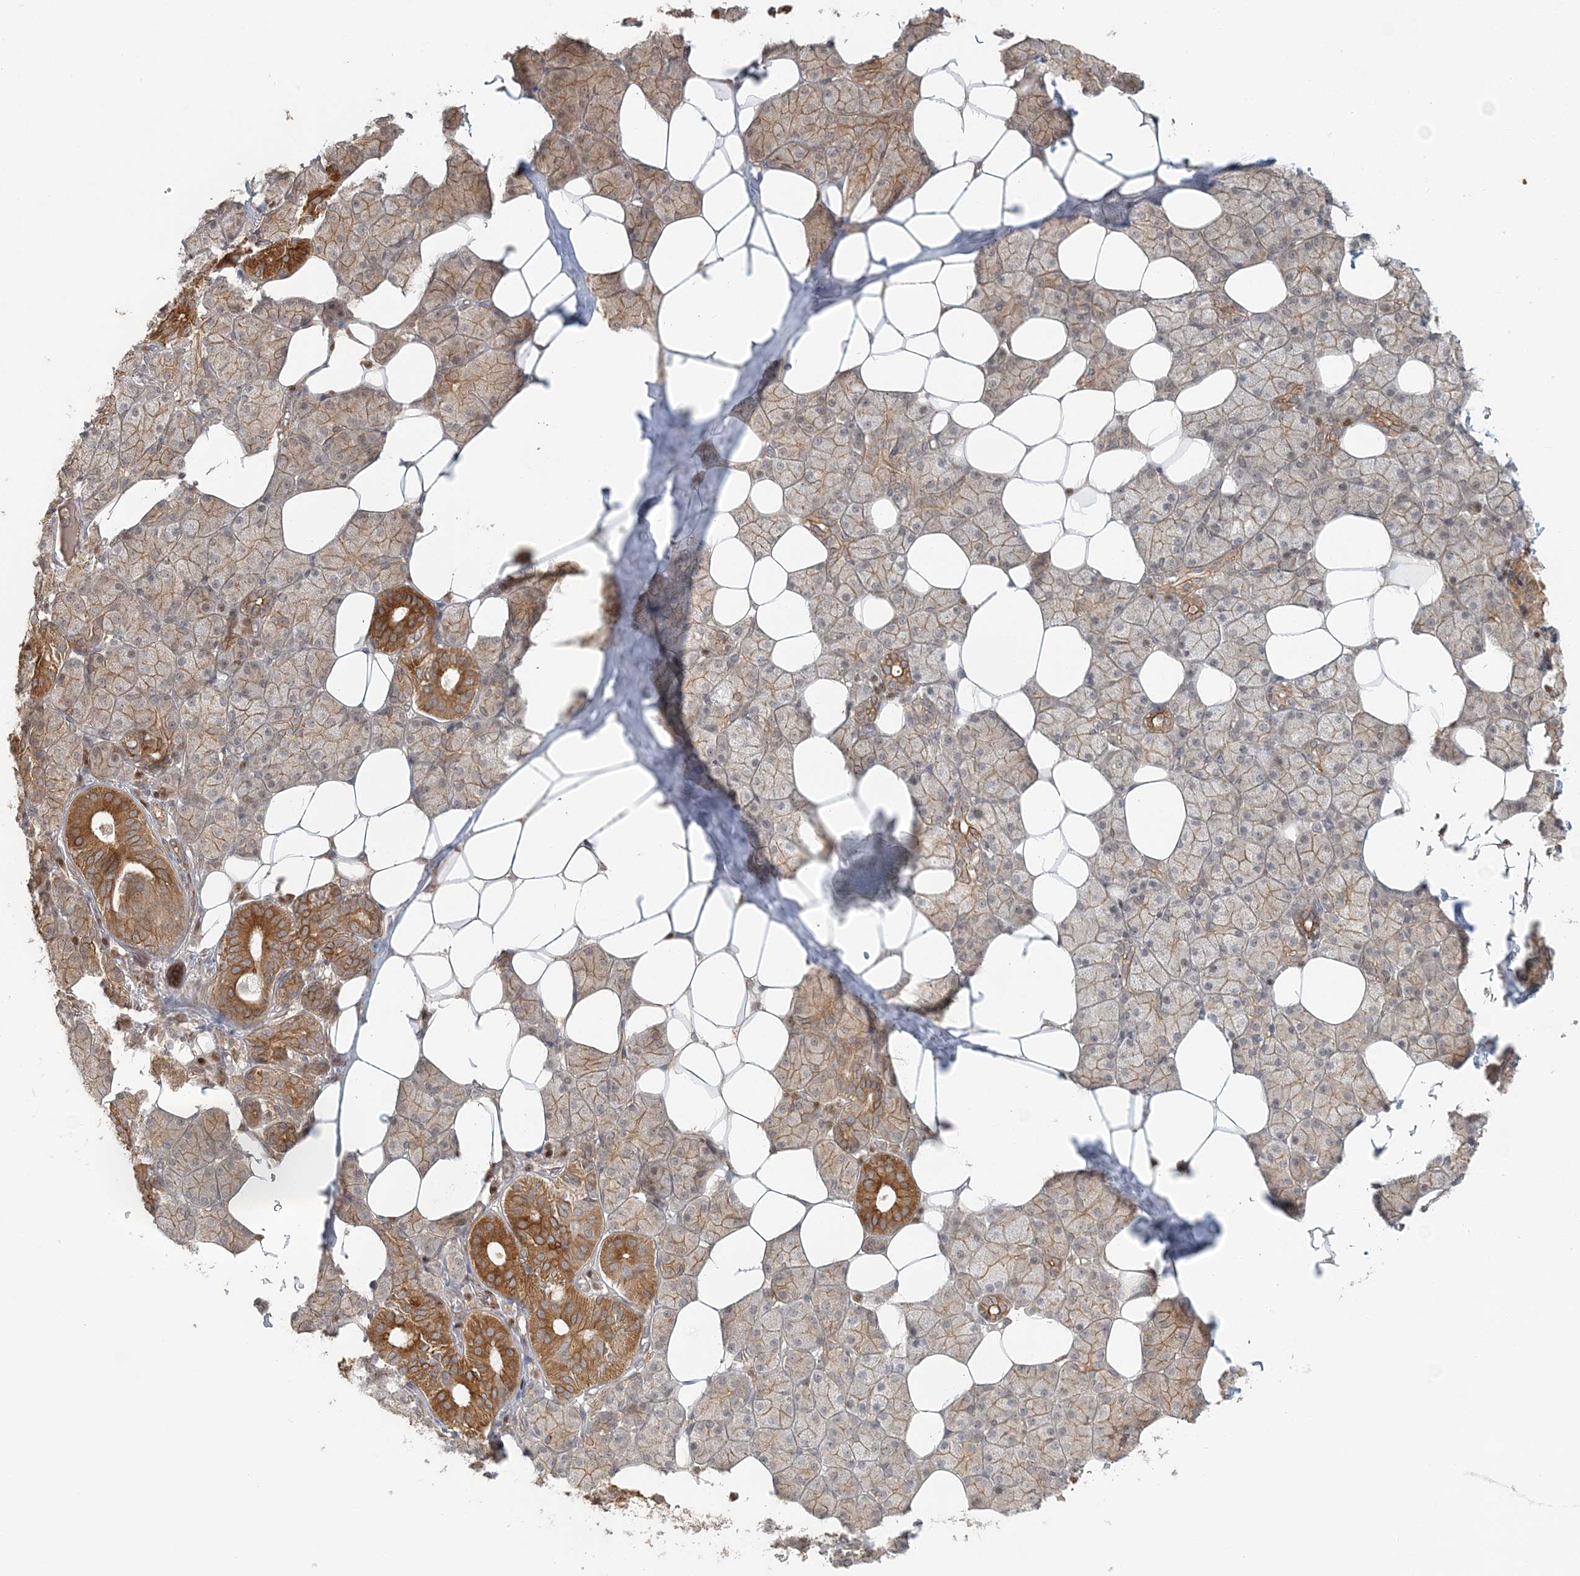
{"staining": {"intensity": "strong", "quantity": "25%-75%", "location": "cytoplasmic/membranous"}, "tissue": "salivary gland", "cell_type": "Glandular cells", "image_type": "normal", "snomed": [{"axis": "morphology", "description": "Normal tissue, NOS"}, {"axis": "topography", "description": "Salivary gland"}], "caption": "Immunohistochemistry (IHC) of benign human salivary gland reveals high levels of strong cytoplasmic/membranous positivity in approximately 25%-75% of glandular cells.", "gene": "KIAA0232", "patient": {"sex": "female", "age": 33}}